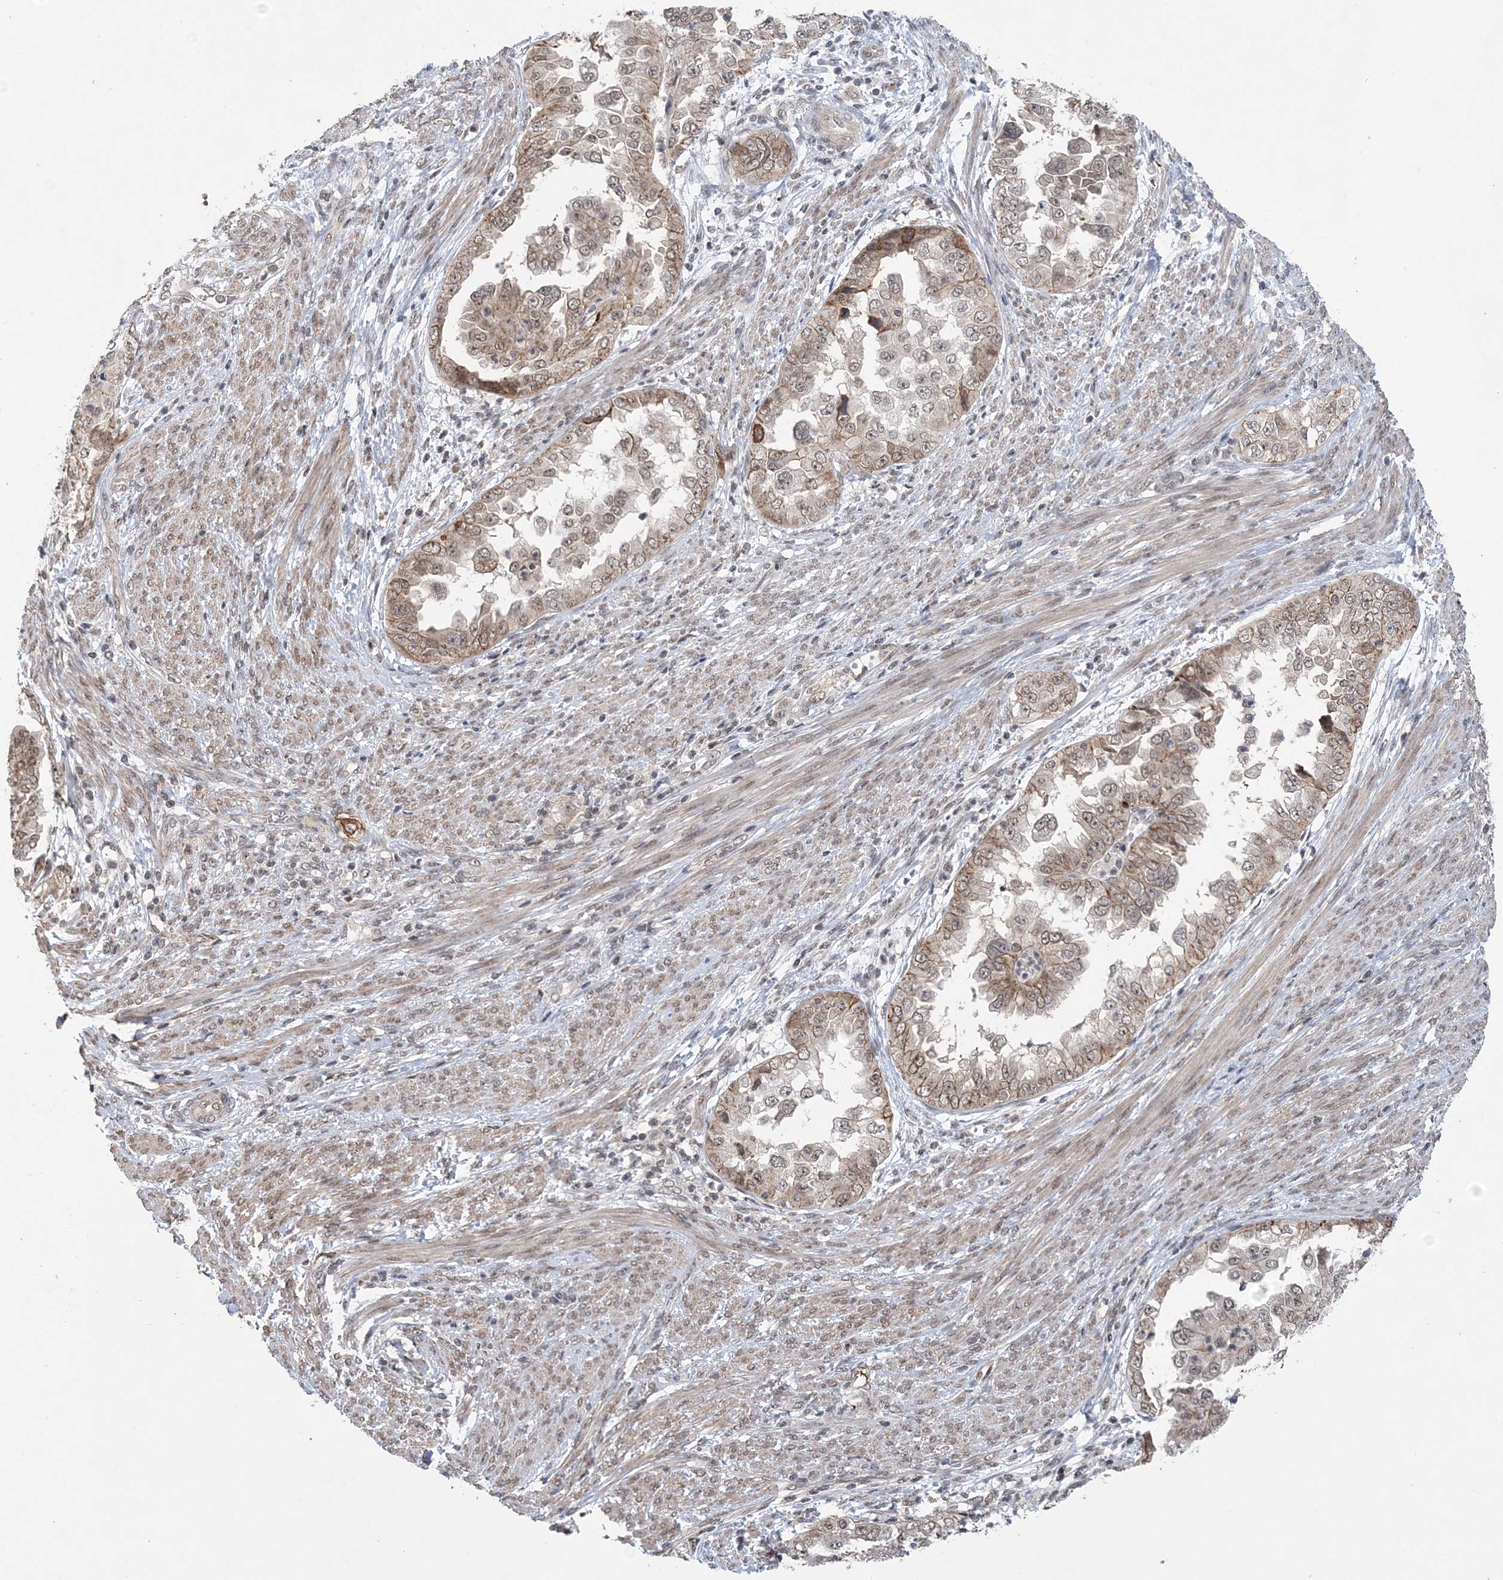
{"staining": {"intensity": "moderate", "quantity": ">75%", "location": "cytoplasmic/membranous,nuclear"}, "tissue": "endometrial cancer", "cell_type": "Tumor cells", "image_type": "cancer", "snomed": [{"axis": "morphology", "description": "Adenocarcinoma, NOS"}, {"axis": "topography", "description": "Endometrium"}], "caption": "Human endometrial cancer stained with a brown dye exhibits moderate cytoplasmic/membranous and nuclear positive expression in approximately >75% of tumor cells.", "gene": "CCDC152", "patient": {"sex": "female", "age": 85}}